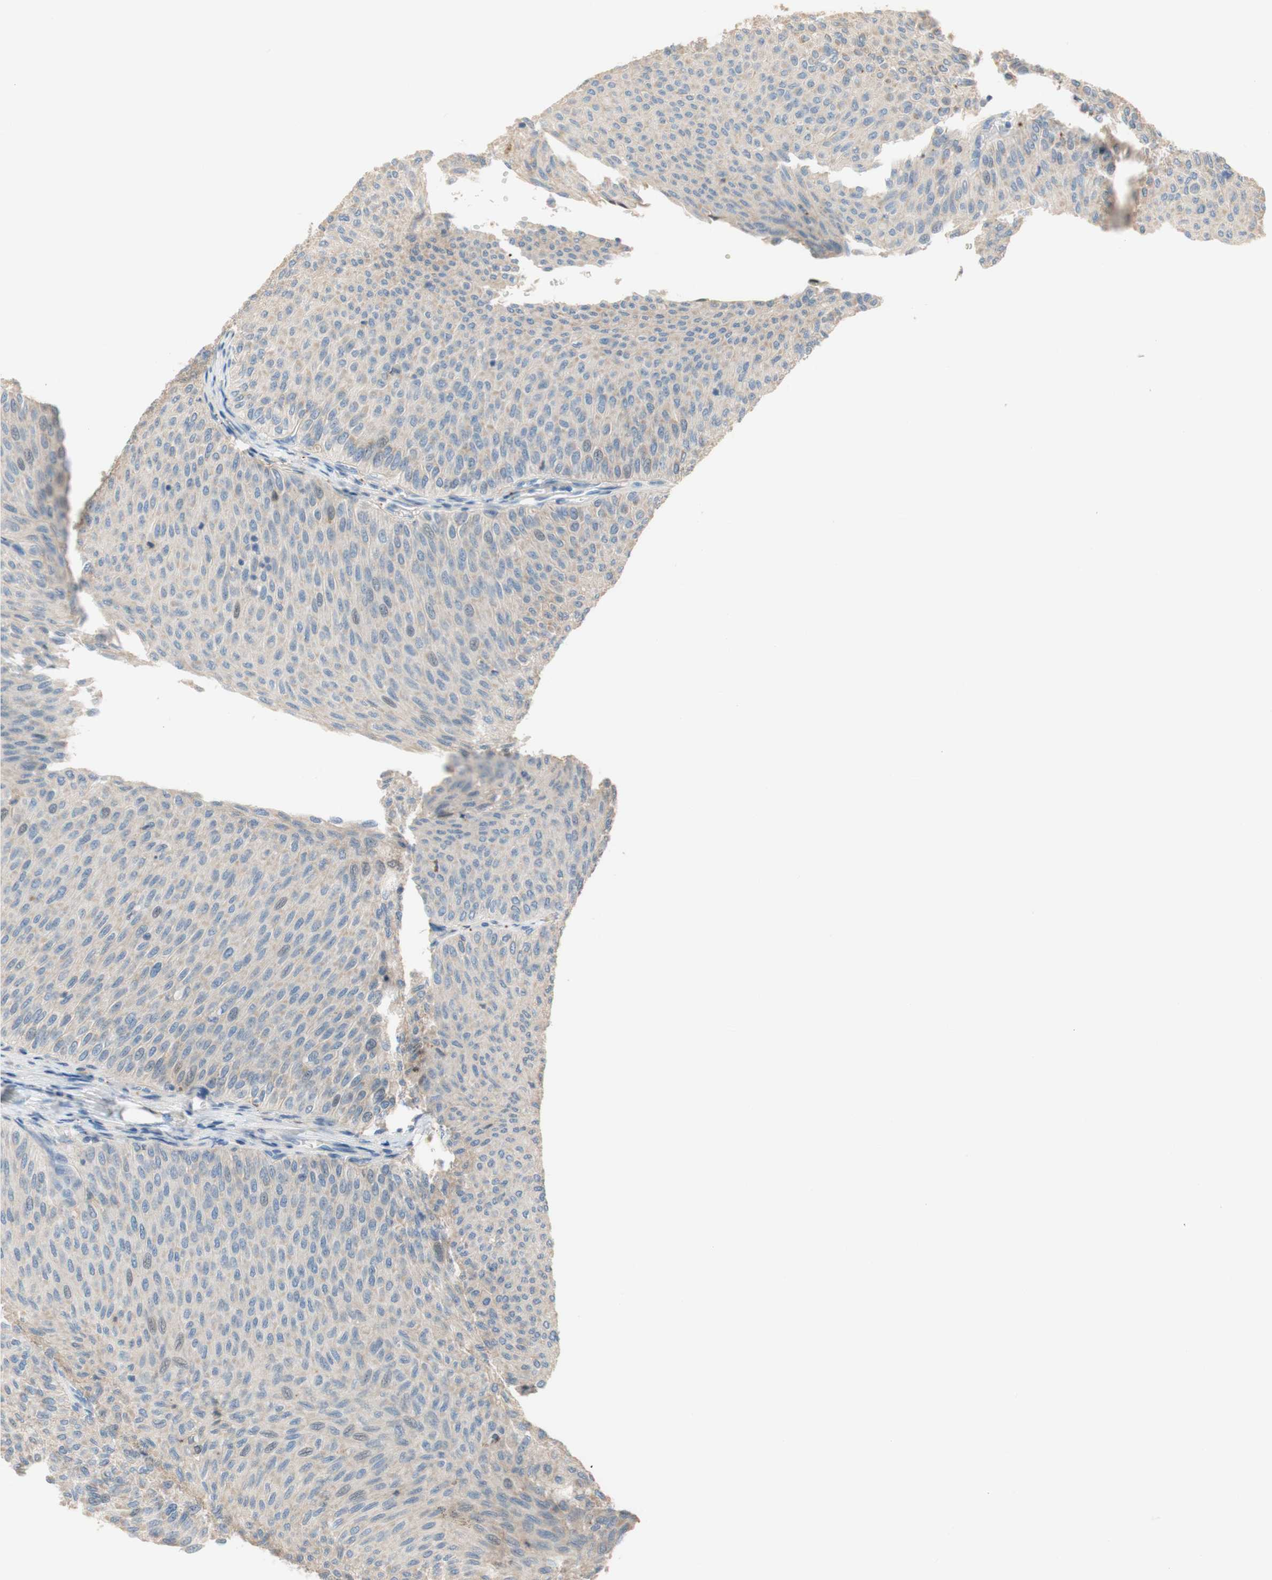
{"staining": {"intensity": "negative", "quantity": "none", "location": "none"}, "tissue": "urothelial cancer", "cell_type": "Tumor cells", "image_type": "cancer", "snomed": [{"axis": "morphology", "description": "Urothelial carcinoma, Low grade"}, {"axis": "topography", "description": "Urinary bladder"}], "caption": "Immunohistochemistry (IHC) of urothelial carcinoma (low-grade) displays no expression in tumor cells.", "gene": "PTPN21", "patient": {"sex": "male", "age": 78}}